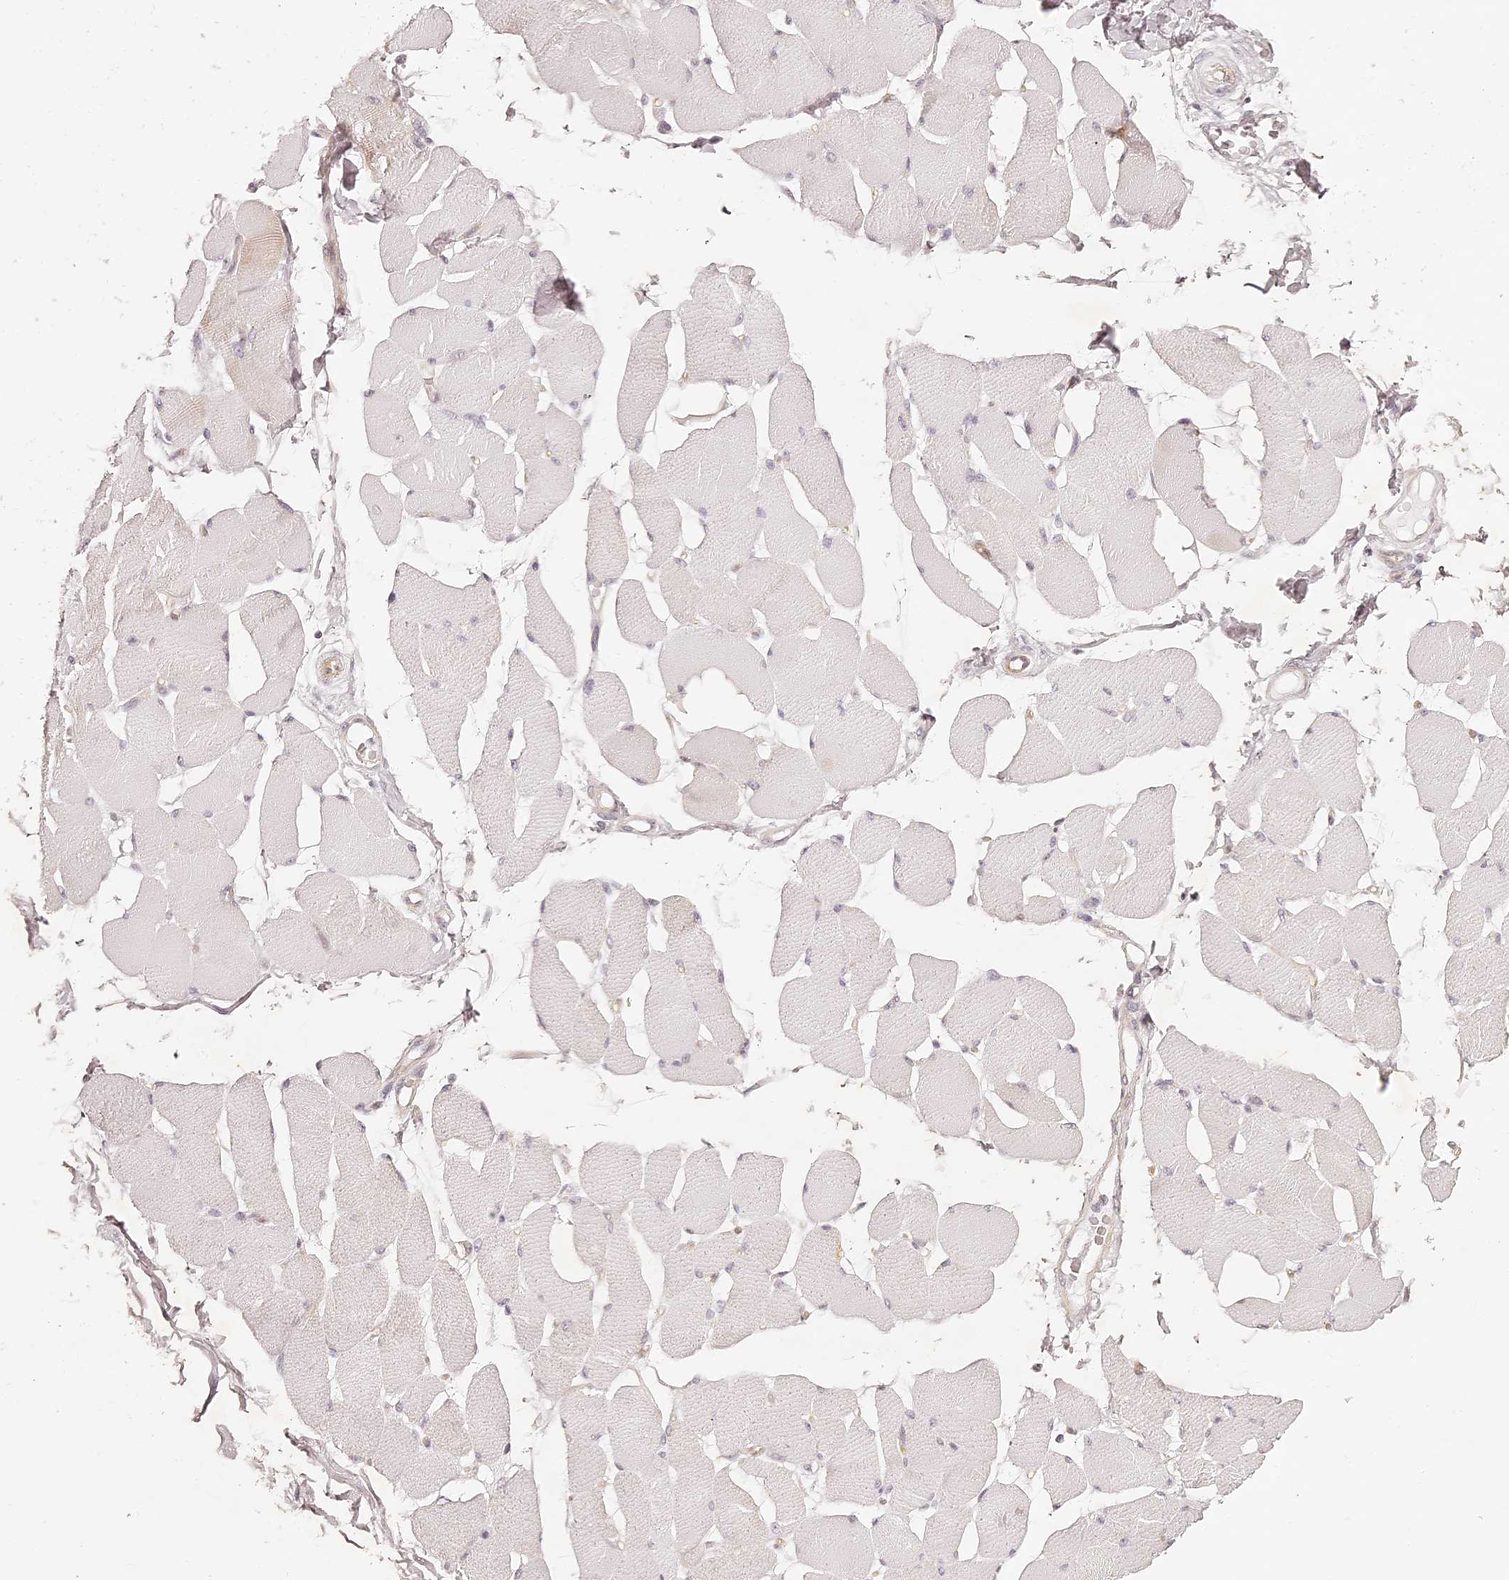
{"staining": {"intensity": "negative", "quantity": "none", "location": "none"}, "tissue": "skeletal muscle", "cell_type": "Myocytes", "image_type": "normal", "snomed": [{"axis": "morphology", "description": "Normal tissue, NOS"}, {"axis": "topography", "description": "Skin"}, {"axis": "topography", "description": "Skeletal muscle"}], "caption": "The immunohistochemistry (IHC) image has no significant positivity in myocytes of skeletal muscle.", "gene": "ELAPOR1", "patient": {"sex": "male", "age": 83}}